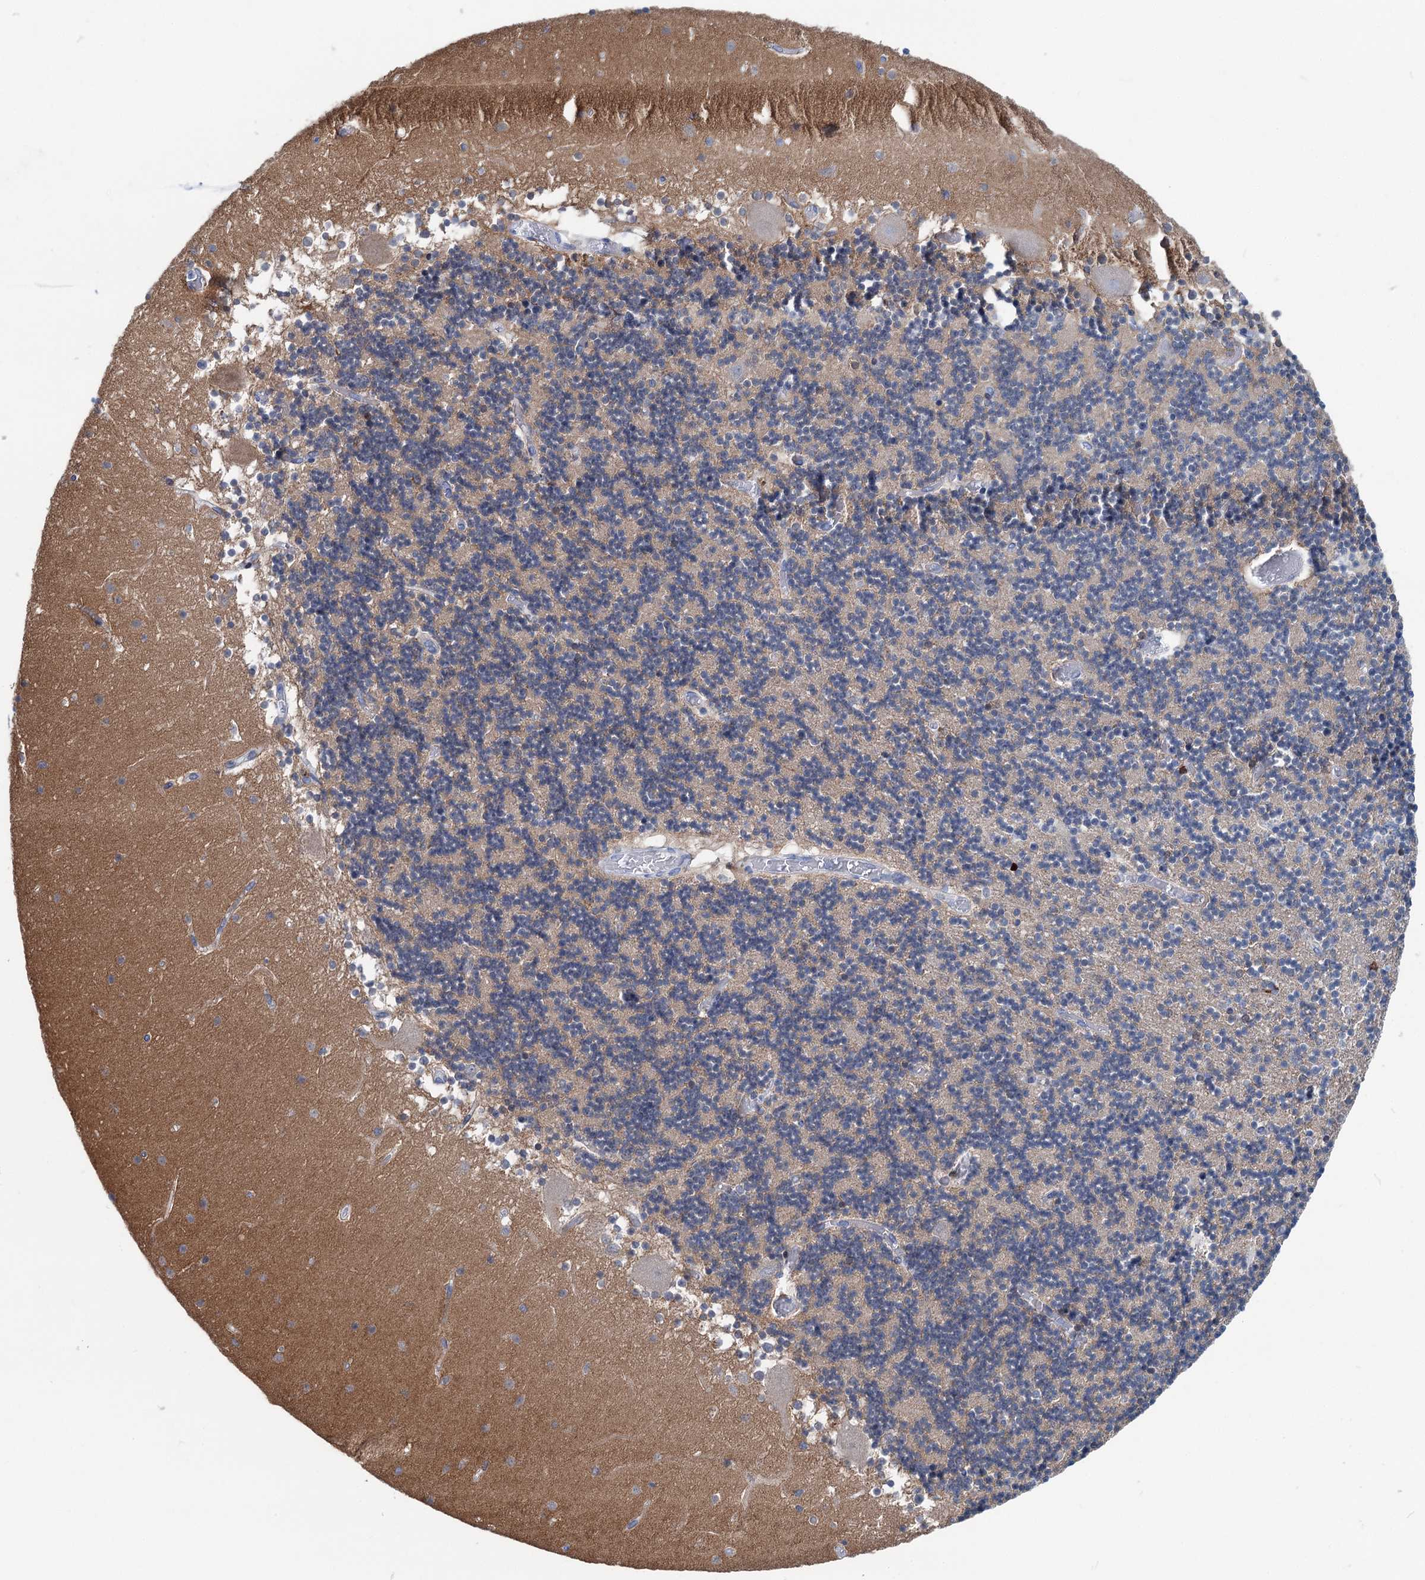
{"staining": {"intensity": "negative", "quantity": "none", "location": "none"}, "tissue": "cerebellum", "cell_type": "Cells in granular layer", "image_type": "normal", "snomed": [{"axis": "morphology", "description": "Normal tissue, NOS"}, {"axis": "topography", "description": "Cerebellum"}], "caption": "A micrograph of cerebellum stained for a protein displays no brown staining in cells in granular layer. The staining is performed using DAB brown chromogen with nuclei counter-stained in using hematoxylin.", "gene": "CHDH", "patient": {"sex": "female", "age": 28}}